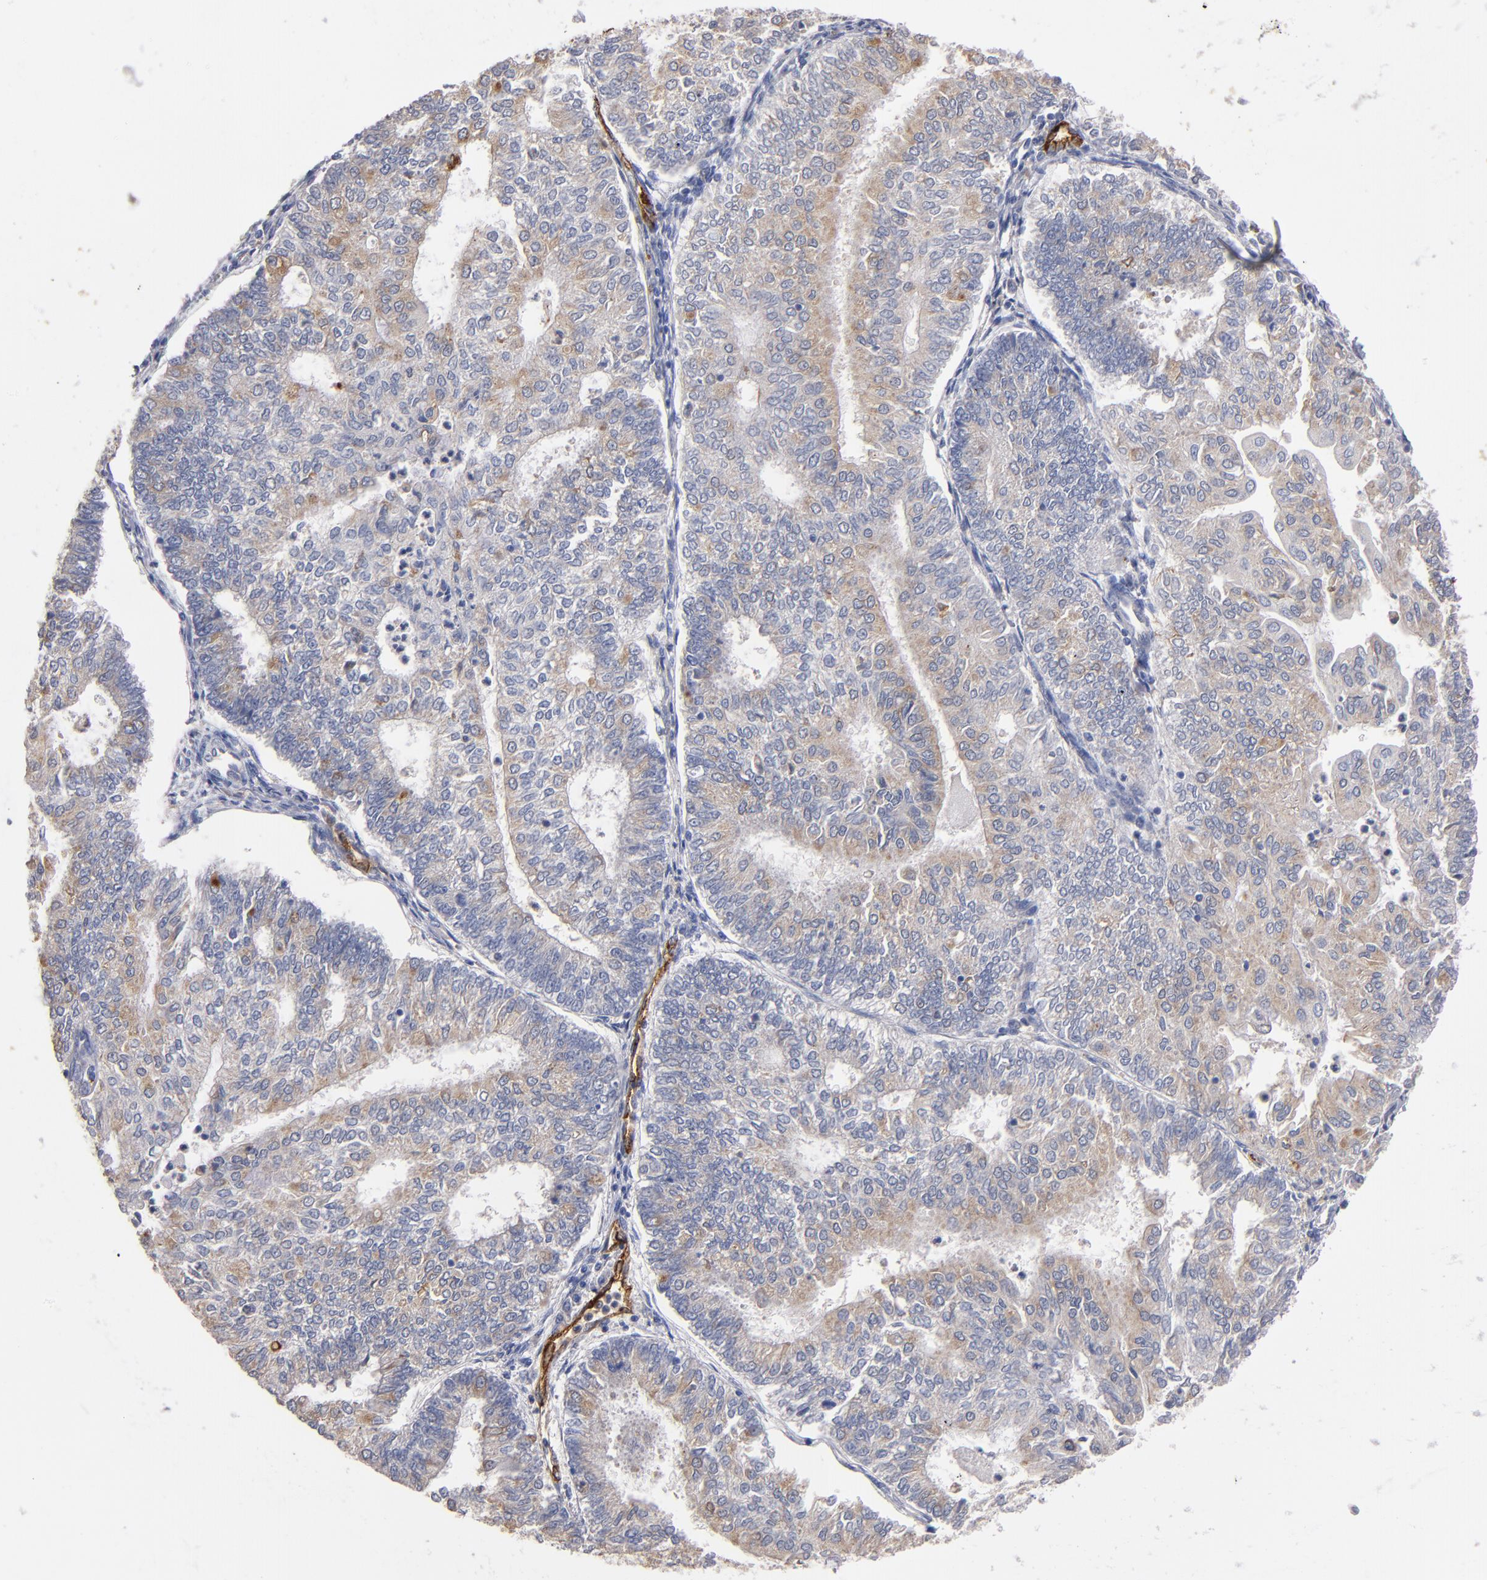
{"staining": {"intensity": "weak", "quantity": "25%-75%", "location": "cytoplasmic/membranous"}, "tissue": "endometrial cancer", "cell_type": "Tumor cells", "image_type": "cancer", "snomed": [{"axis": "morphology", "description": "Adenocarcinoma, NOS"}, {"axis": "topography", "description": "Endometrium"}], "caption": "Endometrial adenocarcinoma stained with DAB (3,3'-diaminobenzidine) immunohistochemistry (IHC) demonstrates low levels of weak cytoplasmic/membranous expression in approximately 25%-75% of tumor cells. (Brightfield microscopy of DAB IHC at high magnification).", "gene": "SELP", "patient": {"sex": "female", "age": 59}}